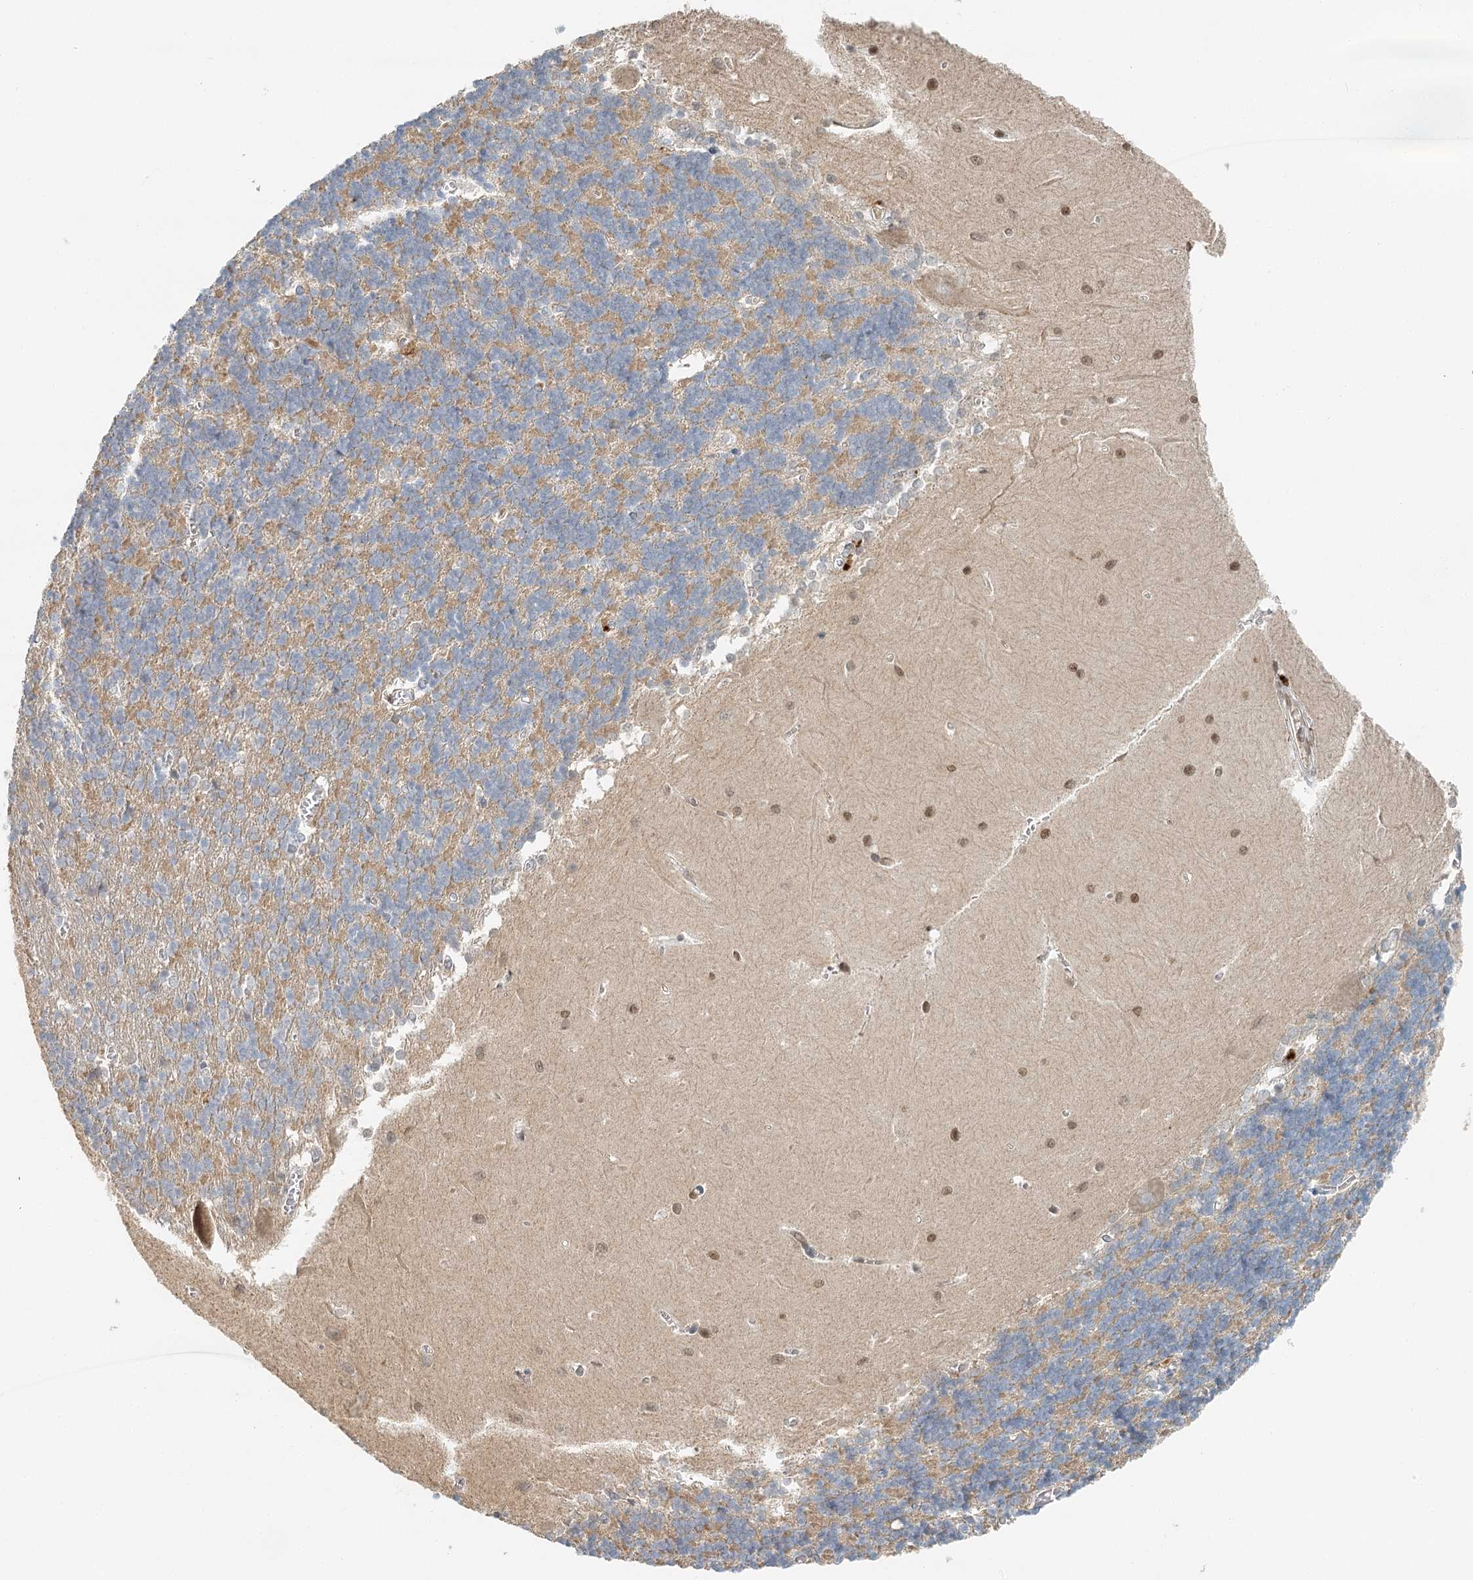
{"staining": {"intensity": "moderate", "quantity": "25%-75%", "location": "cytoplasmic/membranous"}, "tissue": "cerebellum", "cell_type": "Cells in granular layer", "image_type": "normal", "snomed": [{"axis": "morphology", "description": "Normal tissue, NOS"}, {"axis": "topography", "description": "Cerebellum"}], "caption": "This is a micrograph of immunohistochemistry staining of normal cerebellum, which shows moderate expression in the cytoplasmic/membranous of cells in granular layer.", "gene": "VSIG1", "patient": {"sex": "male", "age": 37}}